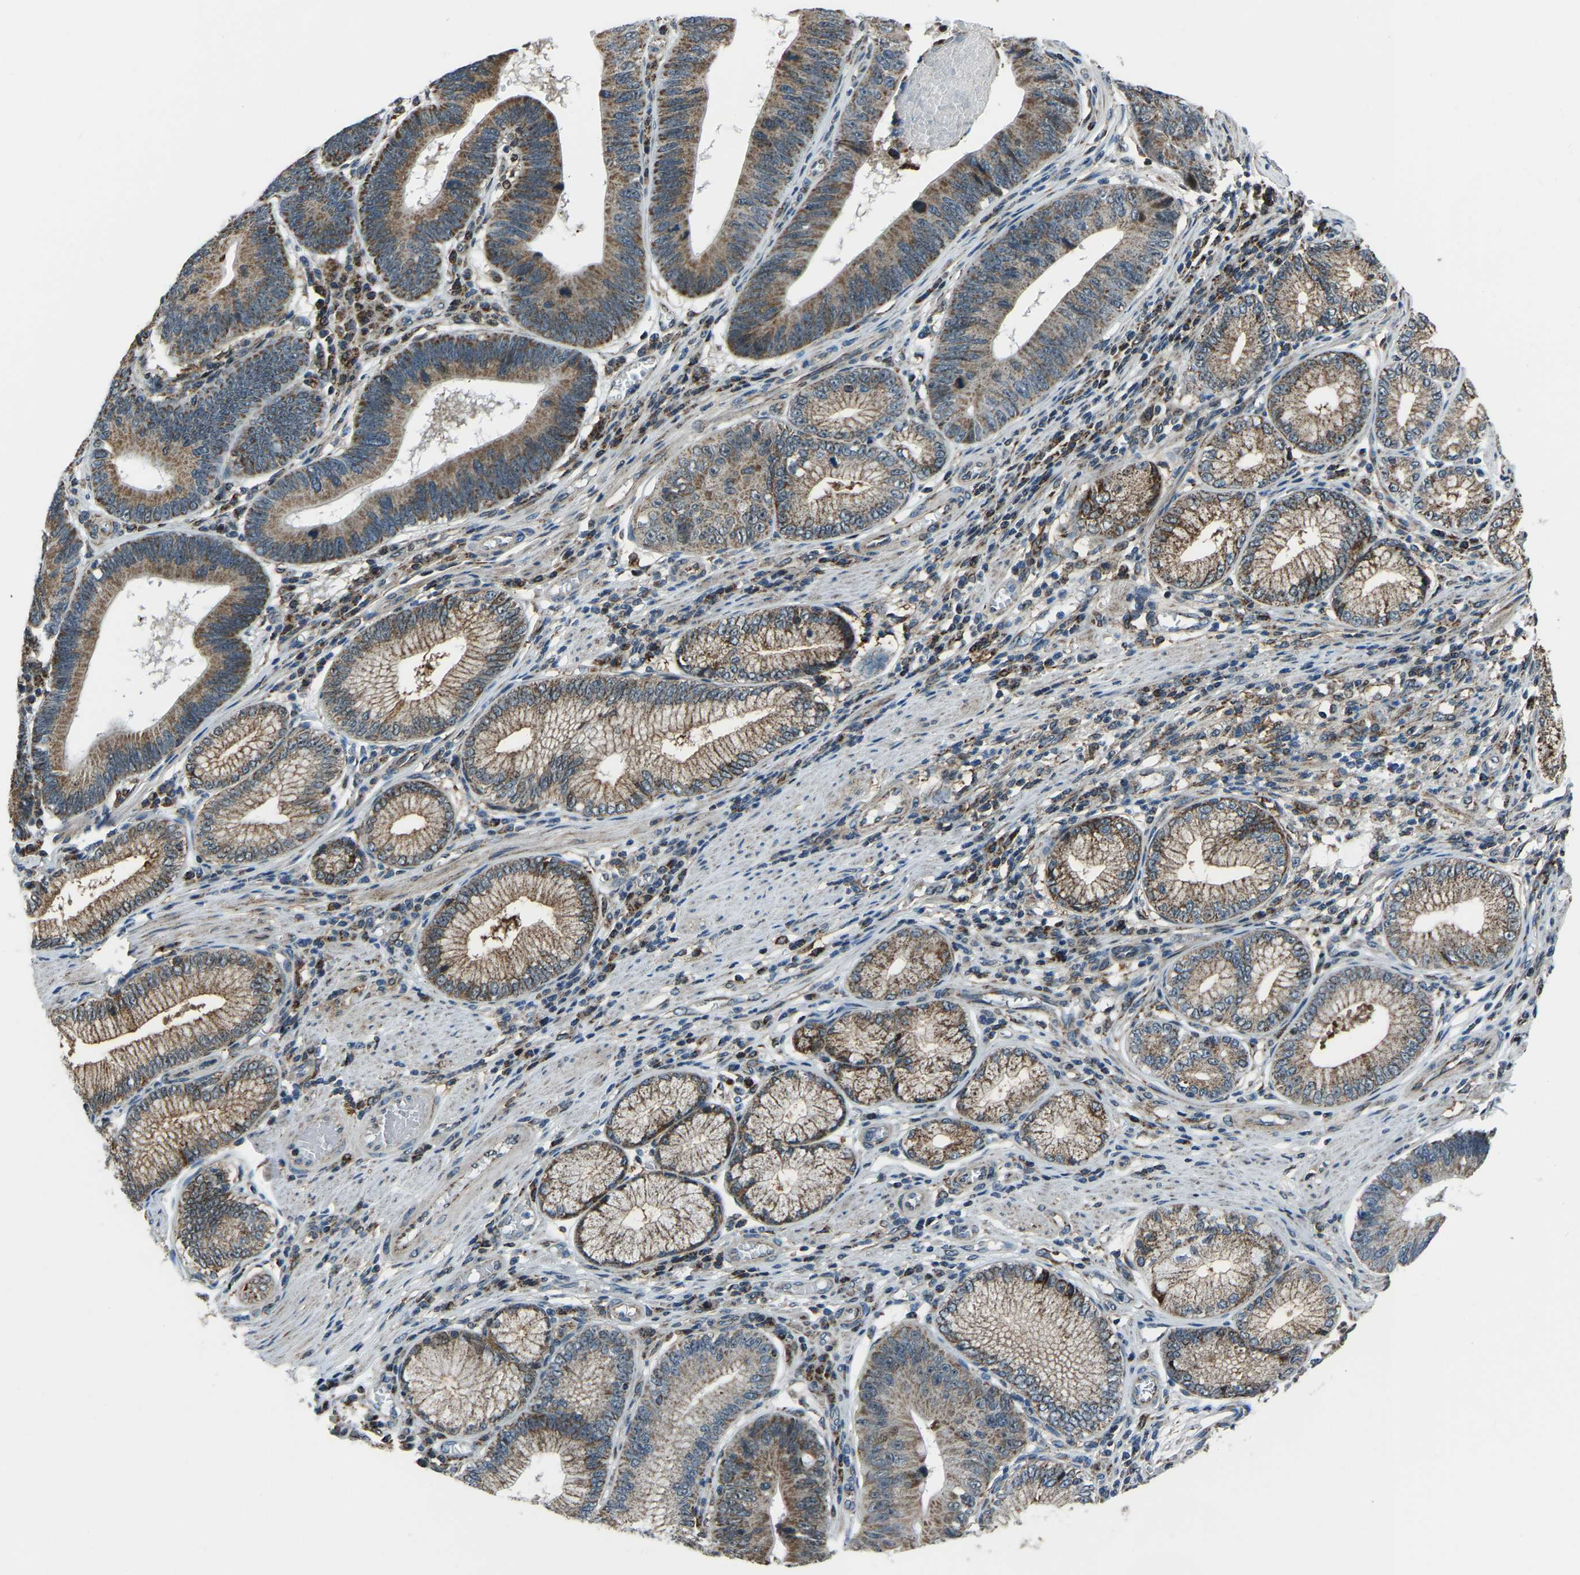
{"staining": {"intensity": "moderate", "quantity": ">75%", "location": "cytoplasmic/membranous"}, "tissue": "stomach cancer", "cell_type": "Tumor cells", "image_type": "cancer", "snomed": [{"axis": "morphology", "description": "Adenocarcinoma, NOS"}, {"axis": "topography", "description": "Stomach"}], "caption": "Tumor cells exhibit medium levels of moderate cytoplasmic/membranous expression in approximately >75% of cells in adenocarcinoma (stomach).", "gene": "RBM33", "patient": {"sex": "male", "age": 59}}